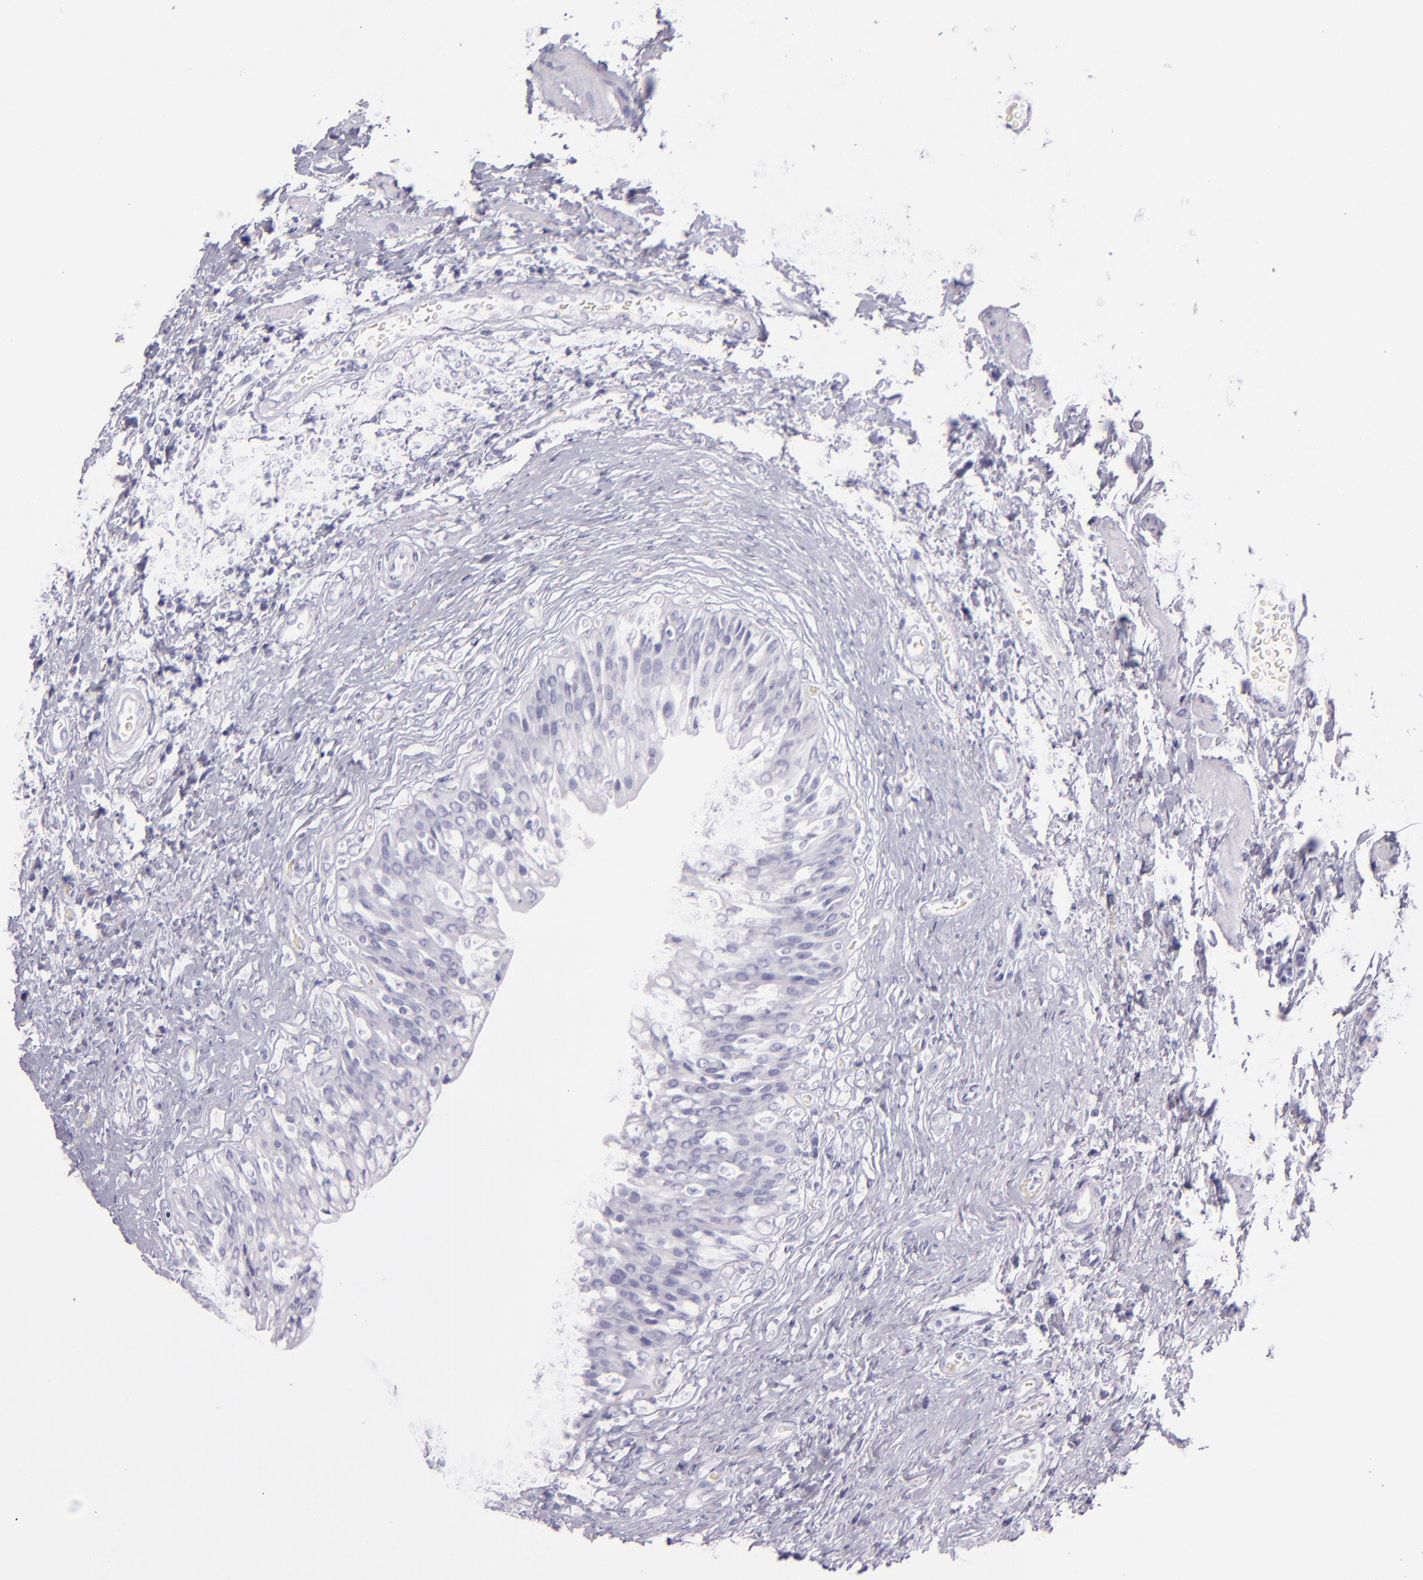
{"staining": {"intensity": "negative", "quantity": "none", "location": "none"}, "tissue": "urinary bladder", "cell_type": "Urothelial cells", "image_type": "normal", "snomed": [{"axis": "morphology", "description": "Normal tissue, NOS"}, {"axis": "topography", "description": "Urinary bladder"}], "caption": "A micrograph of urinary bladder stained for a protein displays no brown staining in urothelial cells.", "gene": "CR2", "patient": {"sex": "male", "age": 51}}